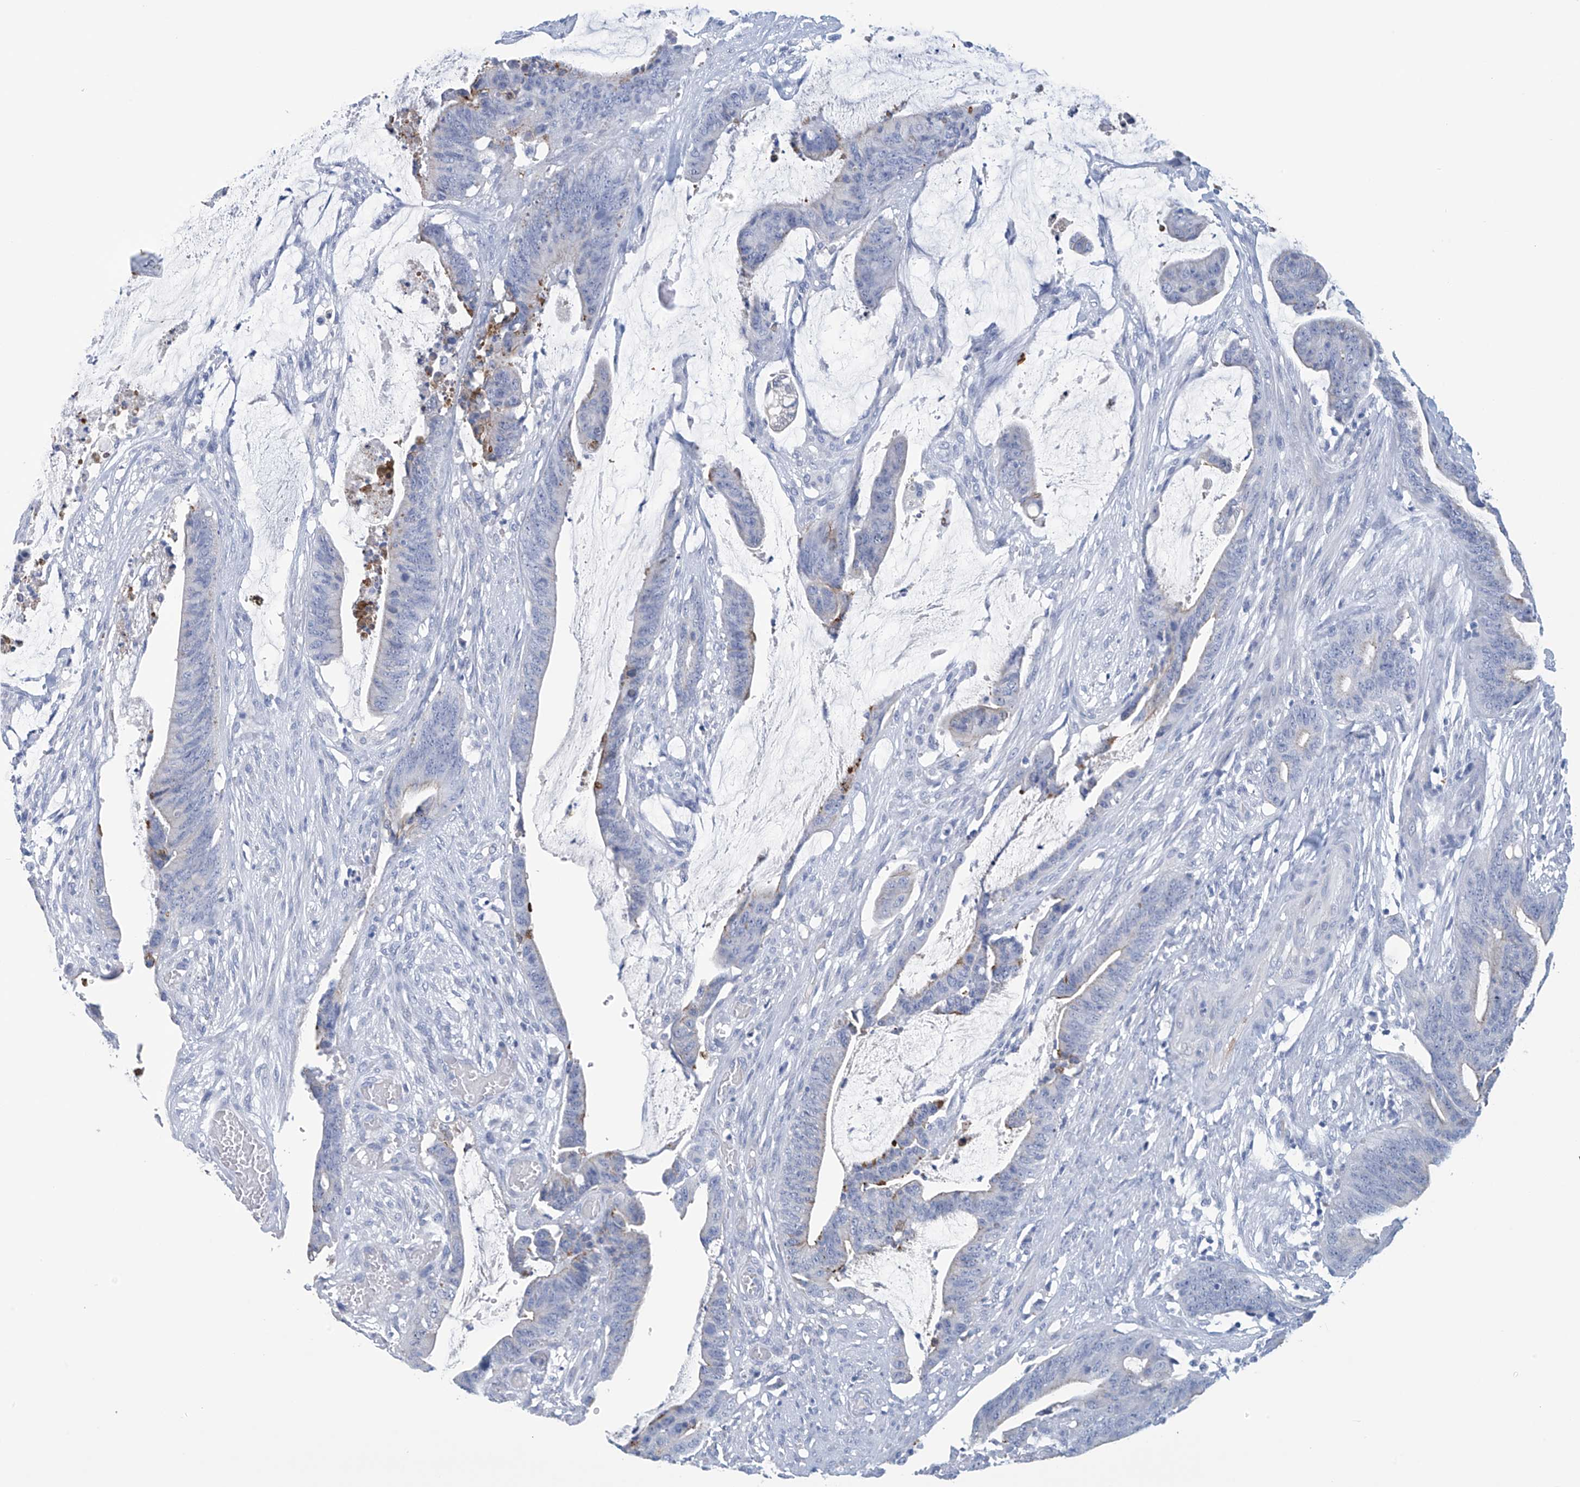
{"staining": {"intensity": "negative", "quantity": "none", "location": "none"}, "tissue": "colorectal cancer", "cell_type": "Tumor cells", "image_type": "cancer", "snomed": [{"axis": "morphology", "description": "Adenocarcinoma, NOS"}, {"axis": "topography", "description": "Rectum"}], "caption": "High power microscopy histopathology image of an immunohistochemistry (IHC) image of colorectal cancer, revealing no significant positivity in tumor cells. (Stains: DAB (3,3'-diaminobenzidine) immunohistochemistry (IHC) with hematoxylin counter stain, Microscopy: brightfield microscopy at high magnification).", "gene": "DSP", "patient": {"sex": "female", "age": 66}}